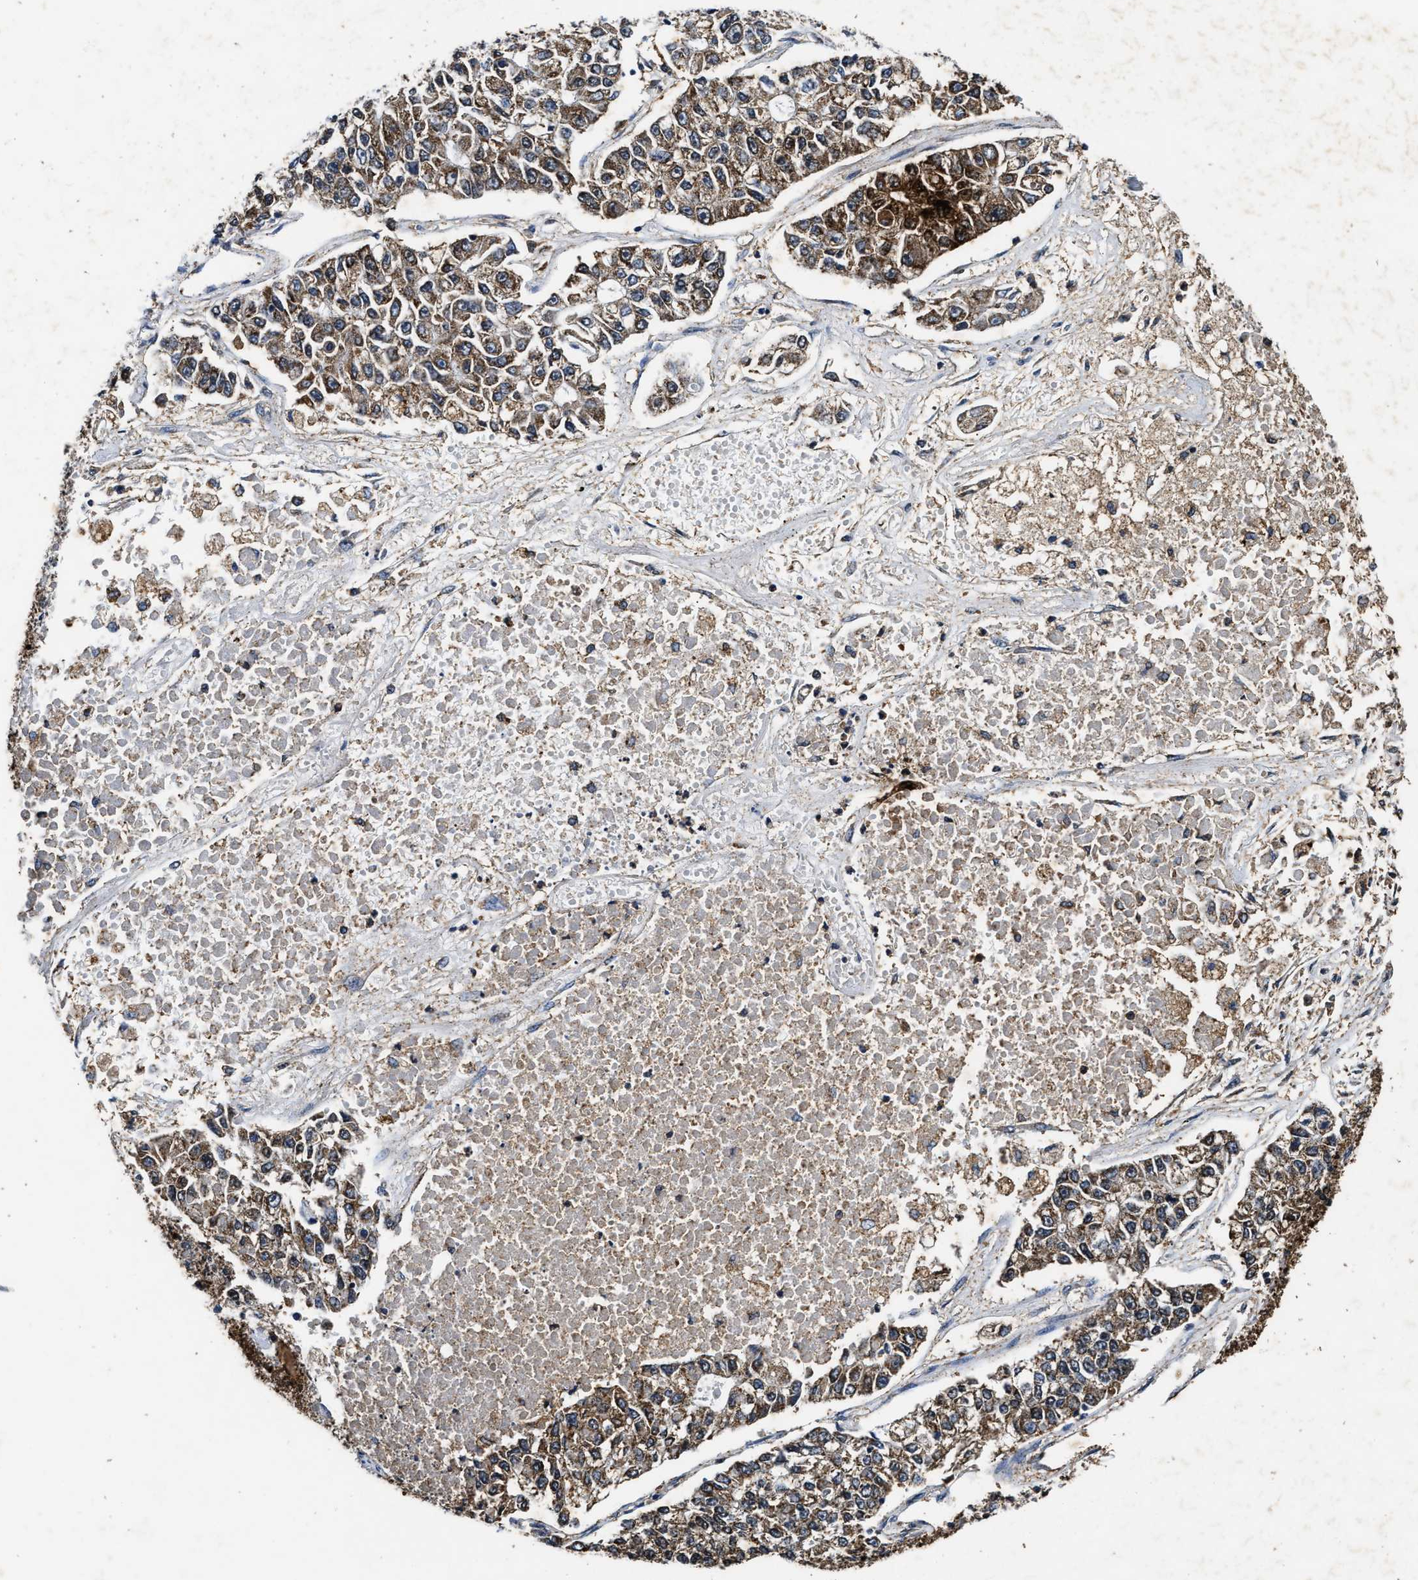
{"staining": {"intensity": "moderate", "quantity": ">75%", "location": "cytoplasmic/membranous"}, "tissue": "lung cancer", "cell_type": "Tumor cells", "image_type": "cancer", "snomed": [{"axis": "morphology", "description": "Adenocarcinoma, NOS"}, {"axis": "topography", "description": "Lung"}], "caption": "DAB immunohistochemical staining of lung adenocarcinoma reveals moderate cytoplasmic/membranous protein positivity in about >75% of tumor cells.", "gene": "ACOX1", "patient": {"sex": "male", "age": 49}}